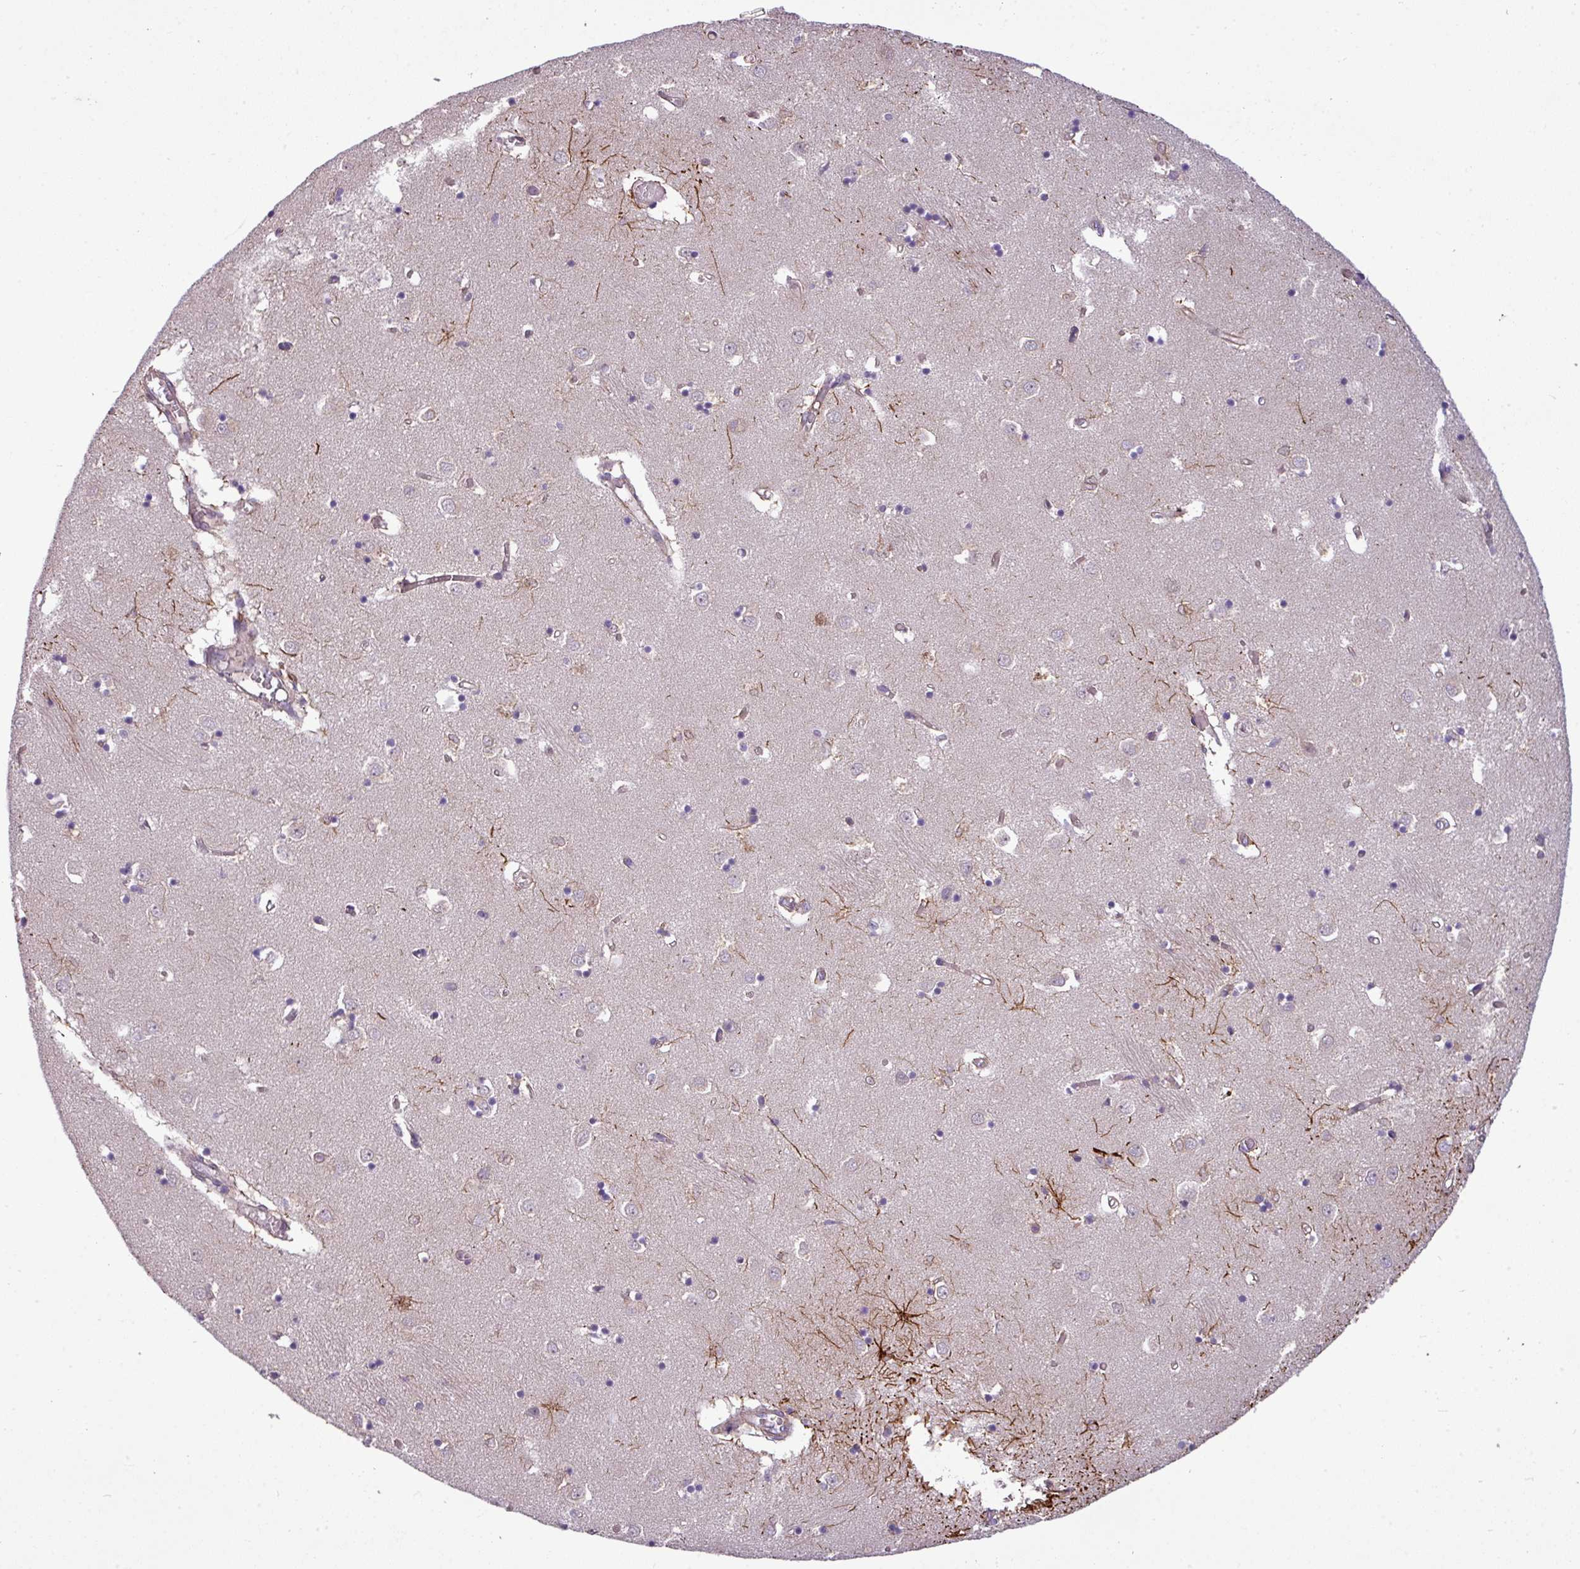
{"staining": {"intensity": "weak", "quantity": "<25%", "location": "cytoplasmic/membranous"}, "tissue": "caudate", "cell_type": "Glial cells", "image_type": "normal", "snomed": [{"axis": "morphology", "description": "Normal tissue, NOS"}, {"axis": "topography", "description": "Lateral ventricle wall"}], "caption": "Glial cells show no significant expression in normal caudate. (DAB (3,3'-diaminobenzidine) immunohistochemistry with hematoxylin counter stain).", "gene": "ZNF35", "patient": {"sex": "male", "age": 70}}